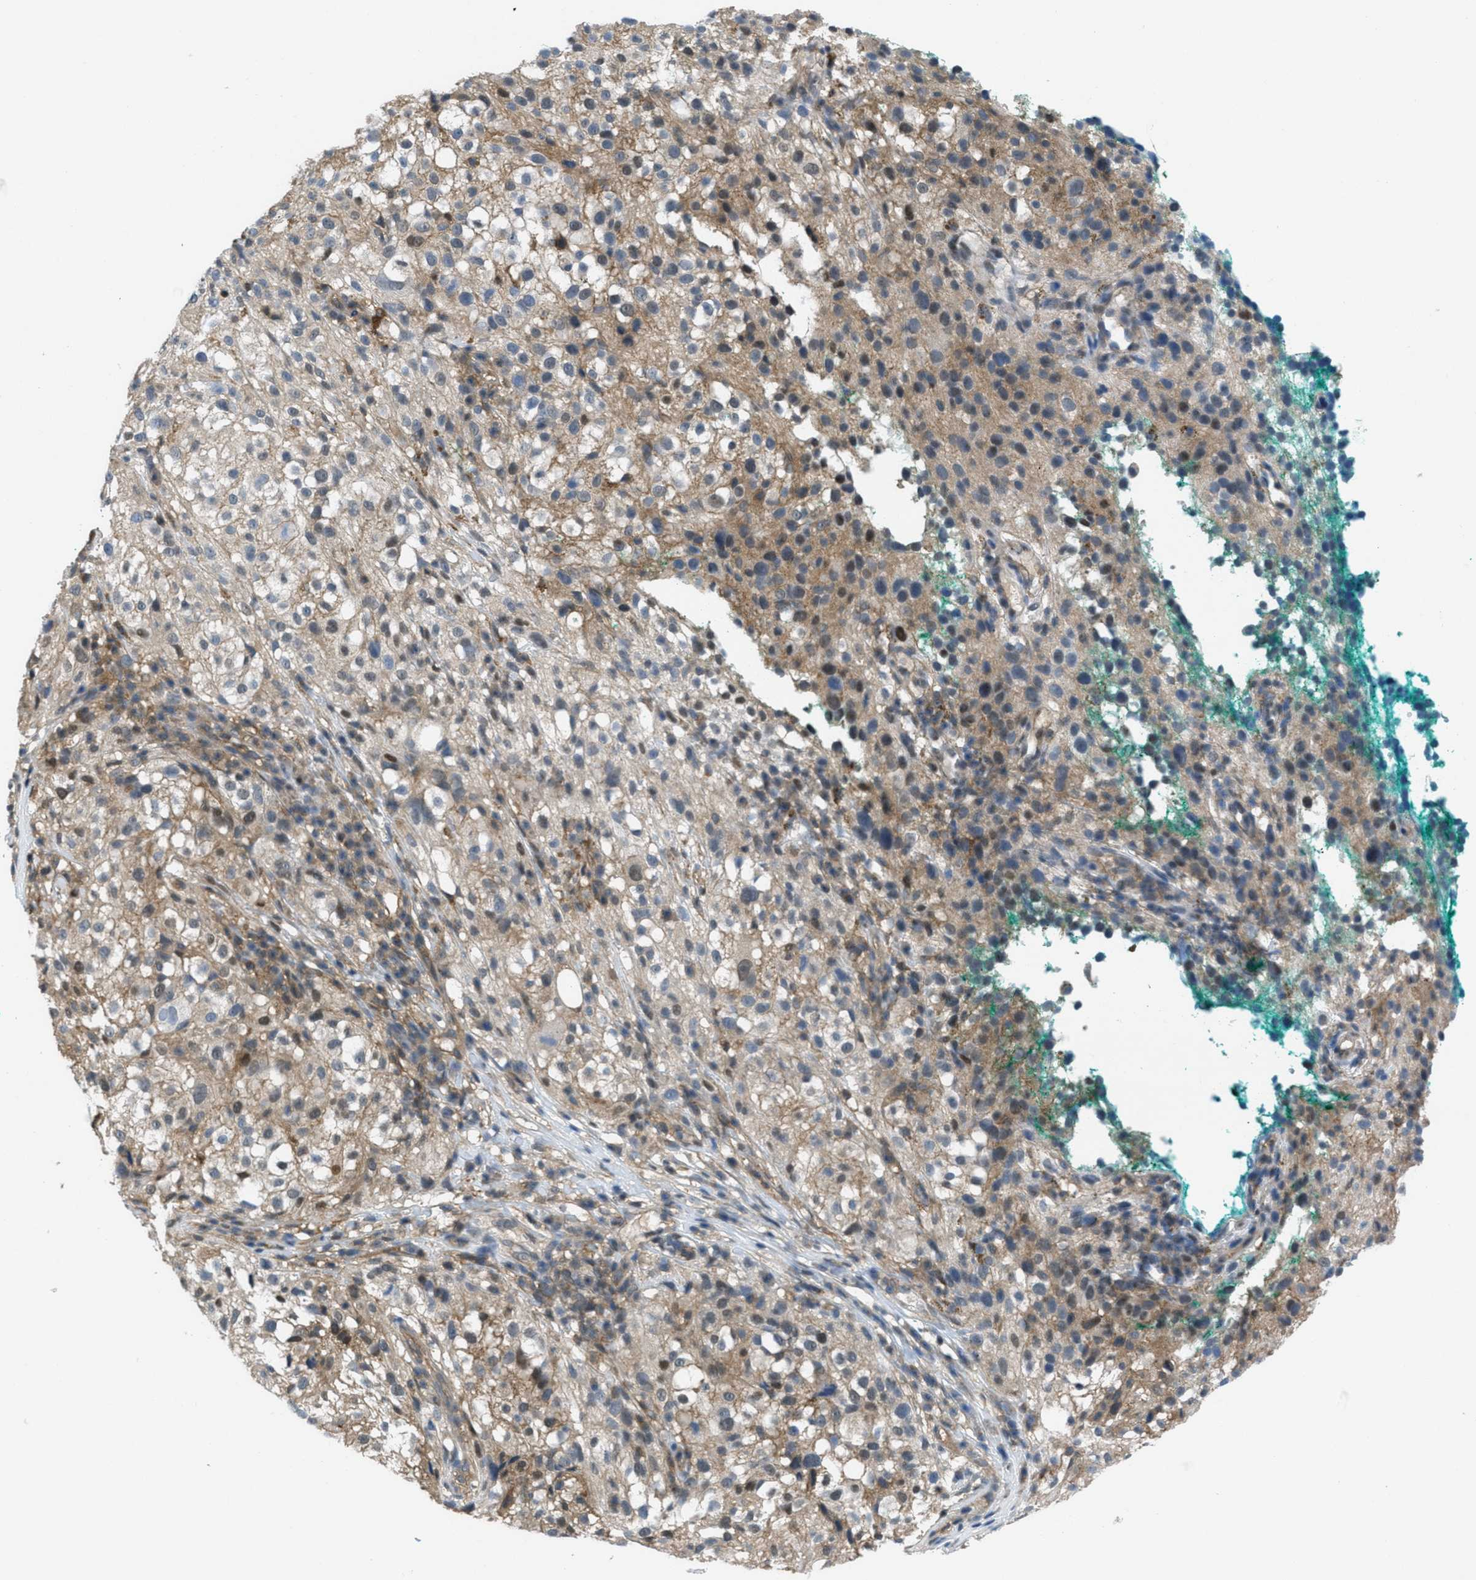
{"staining": {"intensity": "weak", "quantity": "25%-75%", "location": "cytoplasmic/membranous,nuclear"}, "tissue": "melanoma", "cell_type": "Tumor cells", "image_type": "cancer", "snomed": [{"axis": "morphology", "description": "Necrosis, NOS"}, {"axis": "morphology", "description": "Malignant melanoma, NOS"}, {"axis": "topography", "description": "Skin"}], "caption": "Melanoma stained with a brown dye displays weak cytoplasmic/membranous and nuclear positive expression in approximately 25%-75% of tumor cells.", "gene": "PIP5K1C", "patient": {"sex": "female", "age": 87}}